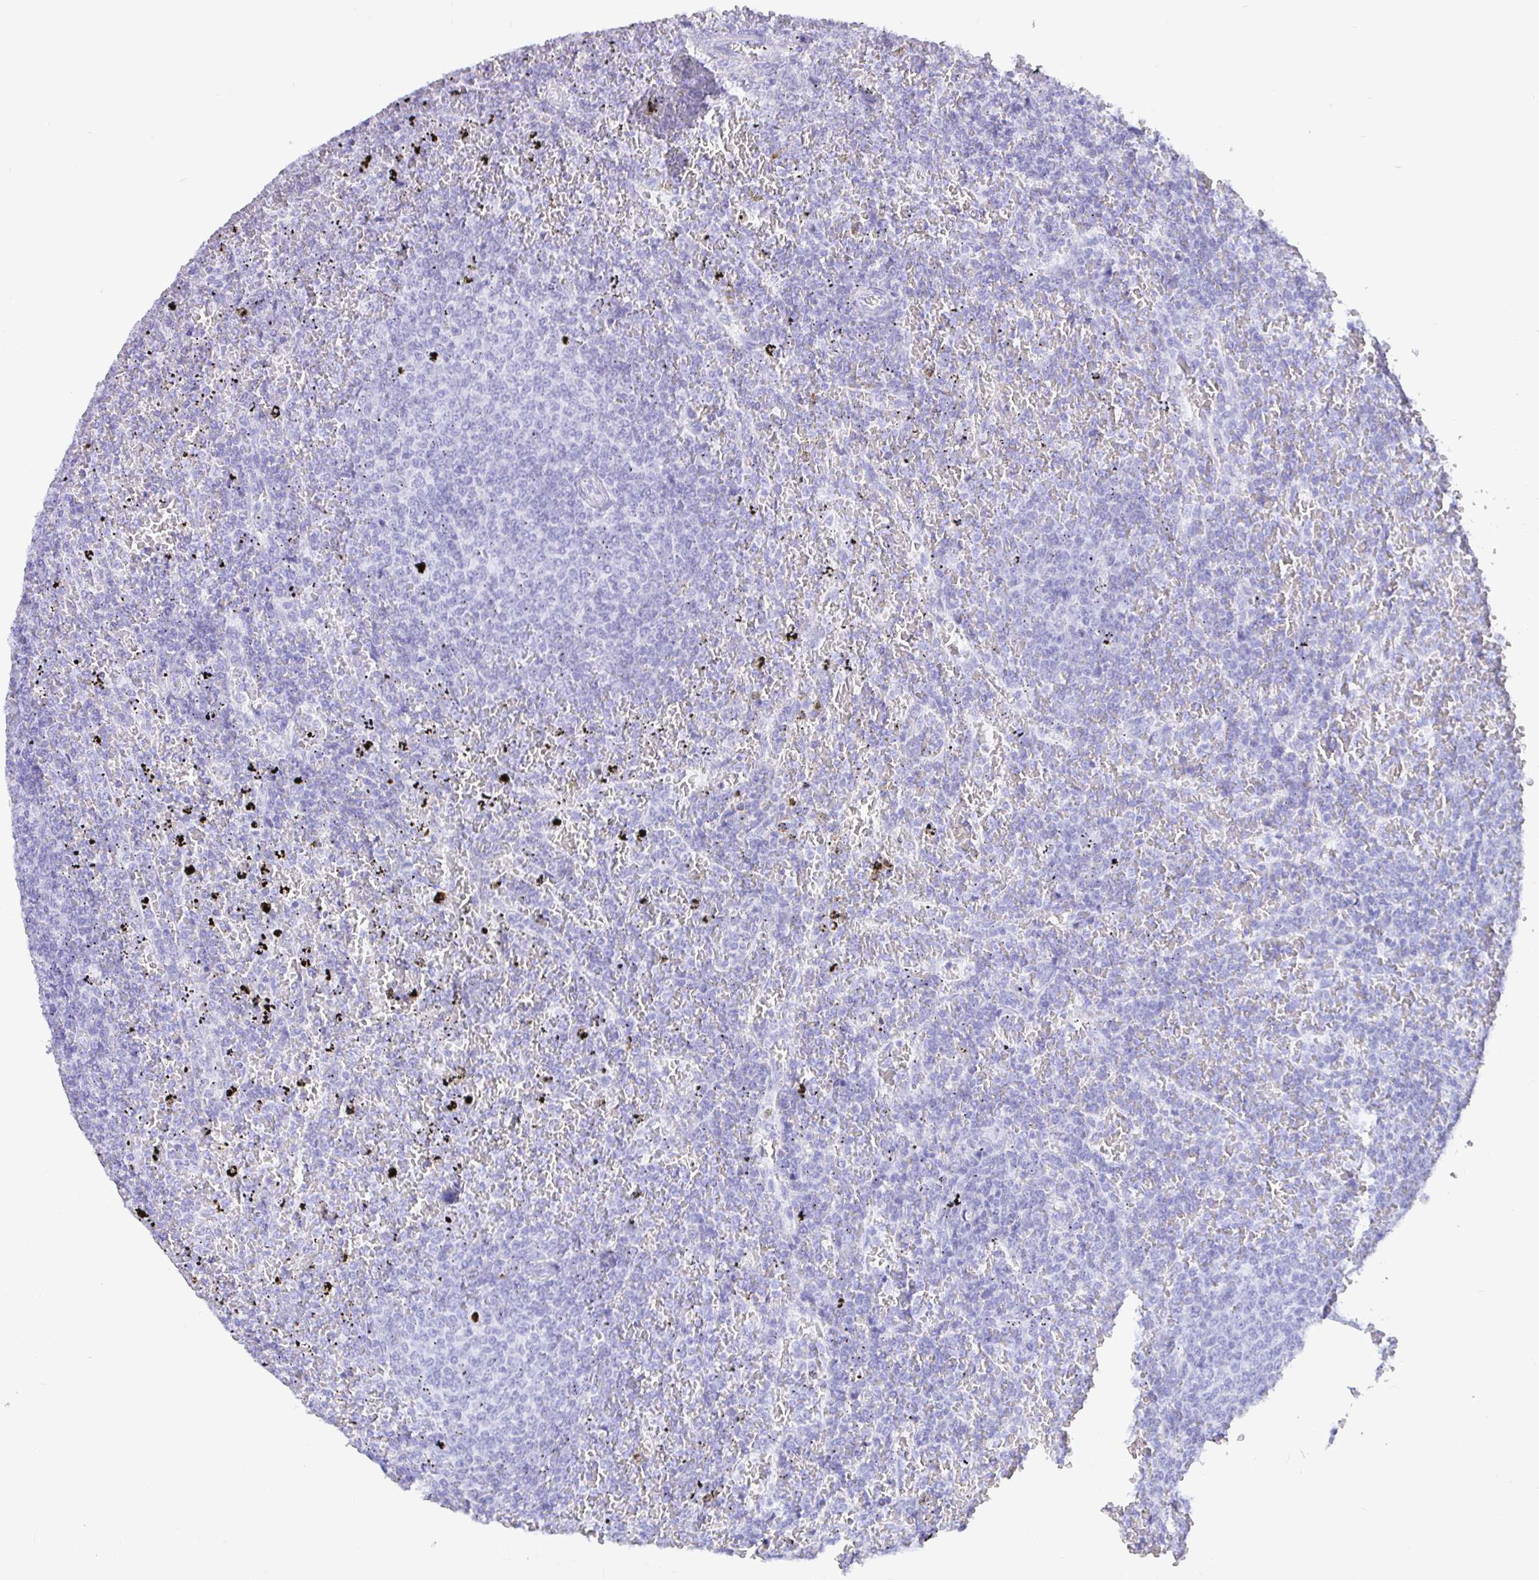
{"staining": {"intensity": "negative", "quantity": "none", "location": "none"}, "tissue": "lymphoma", "cell_type": "Tumor cells", "image_type": "cancer", "snomed": [{"axis": "morphology", "description": "Malignant lymphoma, non-Hodgkin's type, Low grade"}, {"axis": "topography", "description": "Spleen"}], "caption": "Image shows no significant protein expression in tumor cells of malignant lymphoma, non-Hodgkin's type (low-grade).", "gene": "EZHIP", "patient": {"sex": "female", "age": 77}}